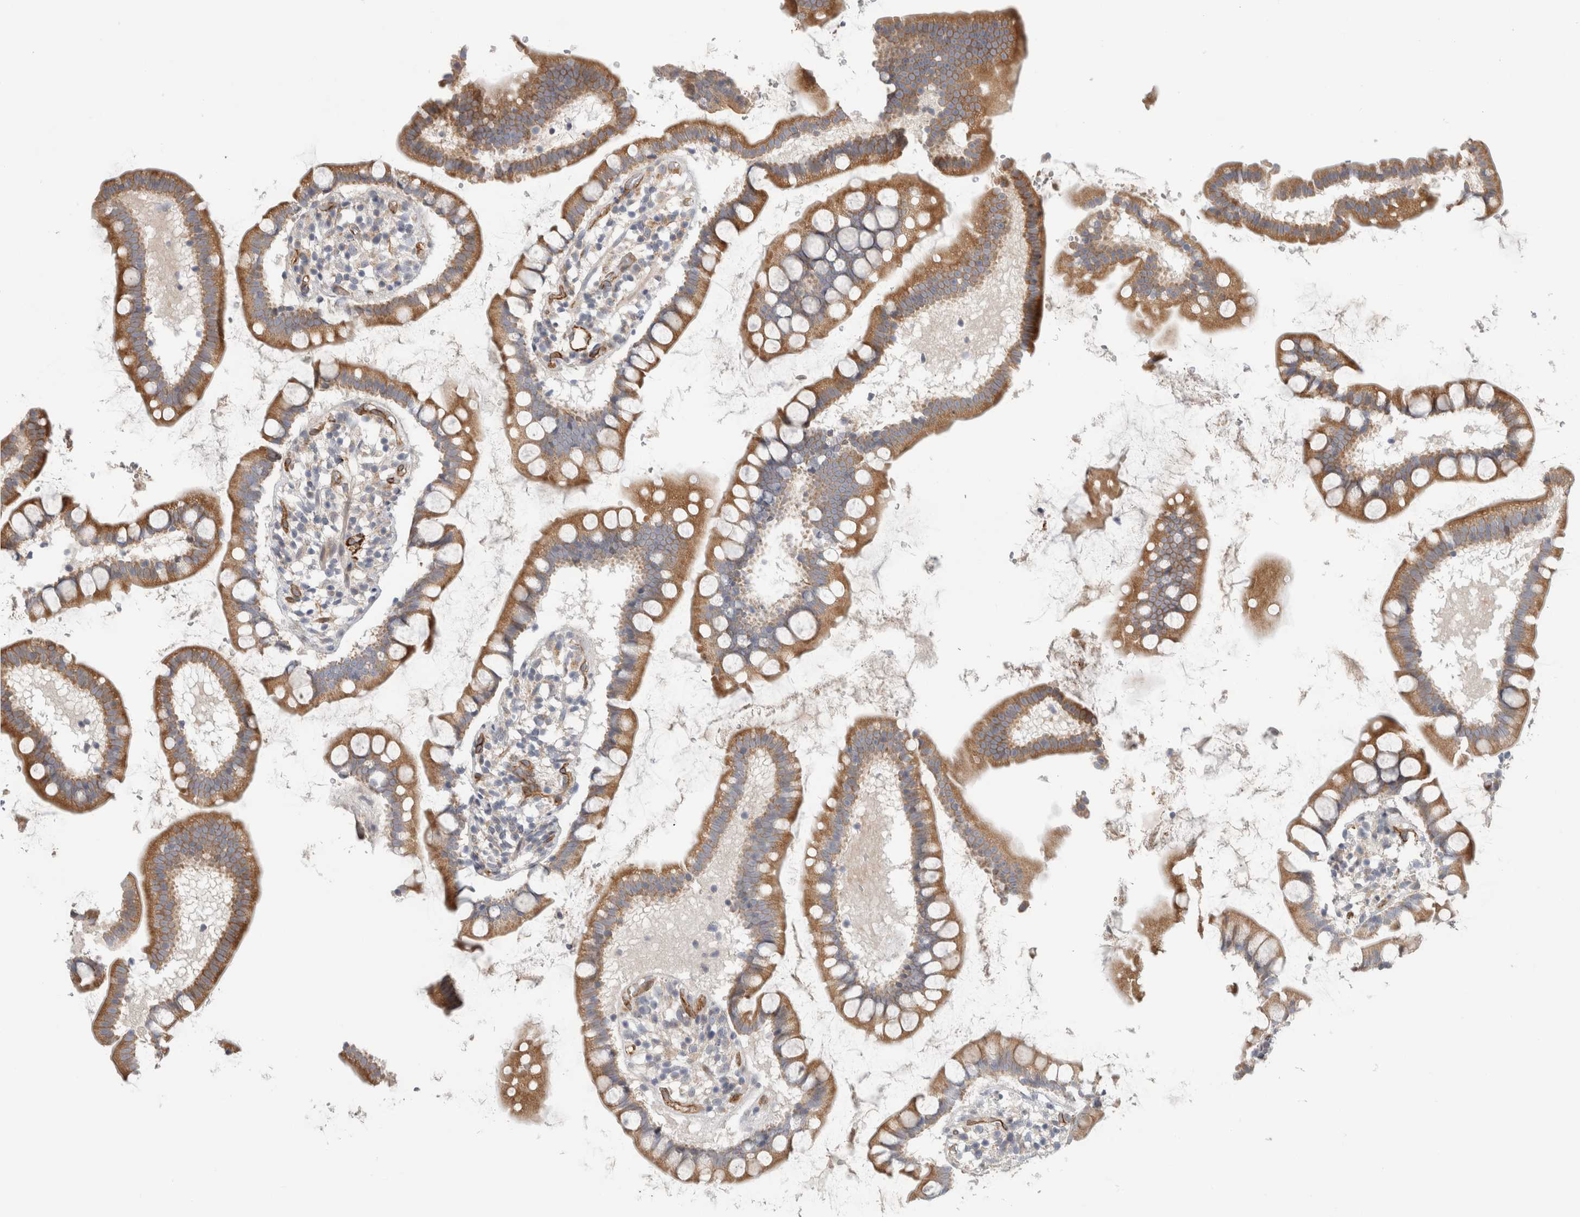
{"staining": {"intensity": "moderate", "quantity": ">75%", "location": "cytoplasmic/membranous"}, "tissue": "small intestine", "cell_type": "Glandular cells", "image_type": "normal", "snomed": [{"axis": "morphology", "description": "Normal tissue, NOS"}, {"axis": "topography", "description": "Small intestine"}], "caption": "This image reveals IHC staining of normal small intestine, with medium moderate cytoplasmic/membranous expression in approximately >75% of glandular cells.", "gene": "KPNA5", "patient": {"sex": "female", "age": 84}}